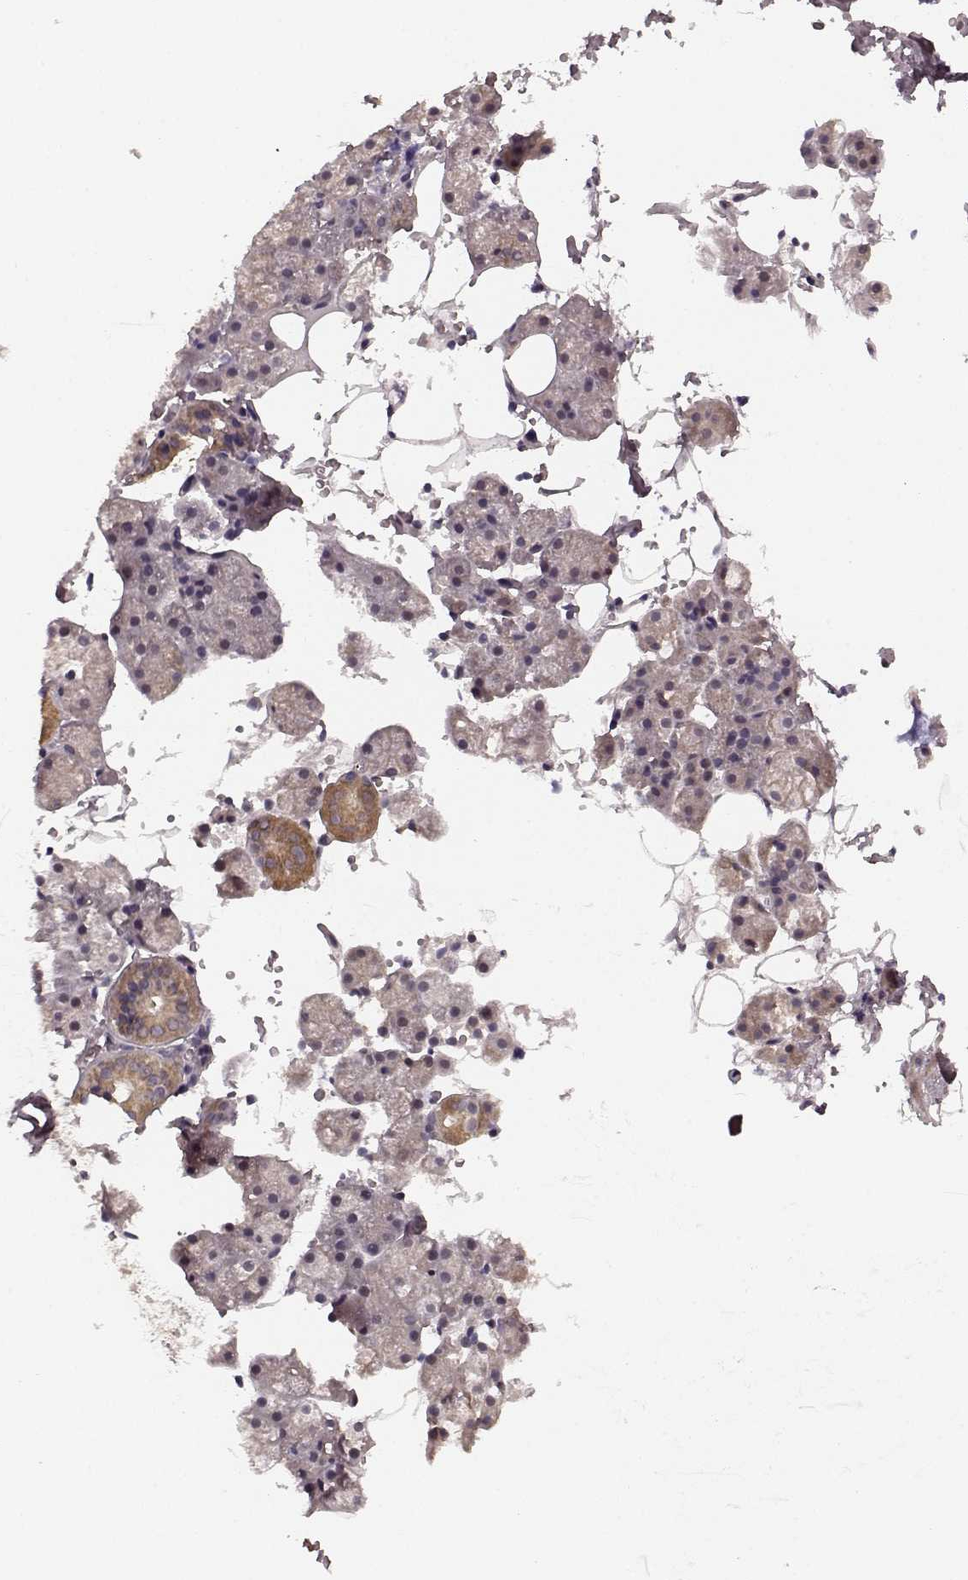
{"staining": {"intensity": "moderate", "quantity": "<25%", "location": "cytoplasmic/membranous"}, "tissue": "salivary gland", "cell_type": "Glandular cells", "image_type": "normal", "snomed": [{"axis": "morphology", "description": "Normal tissue, NOS"}, {"axis": "topography", "description": "Salivary gland"}], "caption": "Protein staining shows moderate cytoplasmic/membranous staining in approximately <25% of glandular cells in benign salivary gland.", "gene": "PLCB4", "patient": {"sex": "male", "age": 38}}